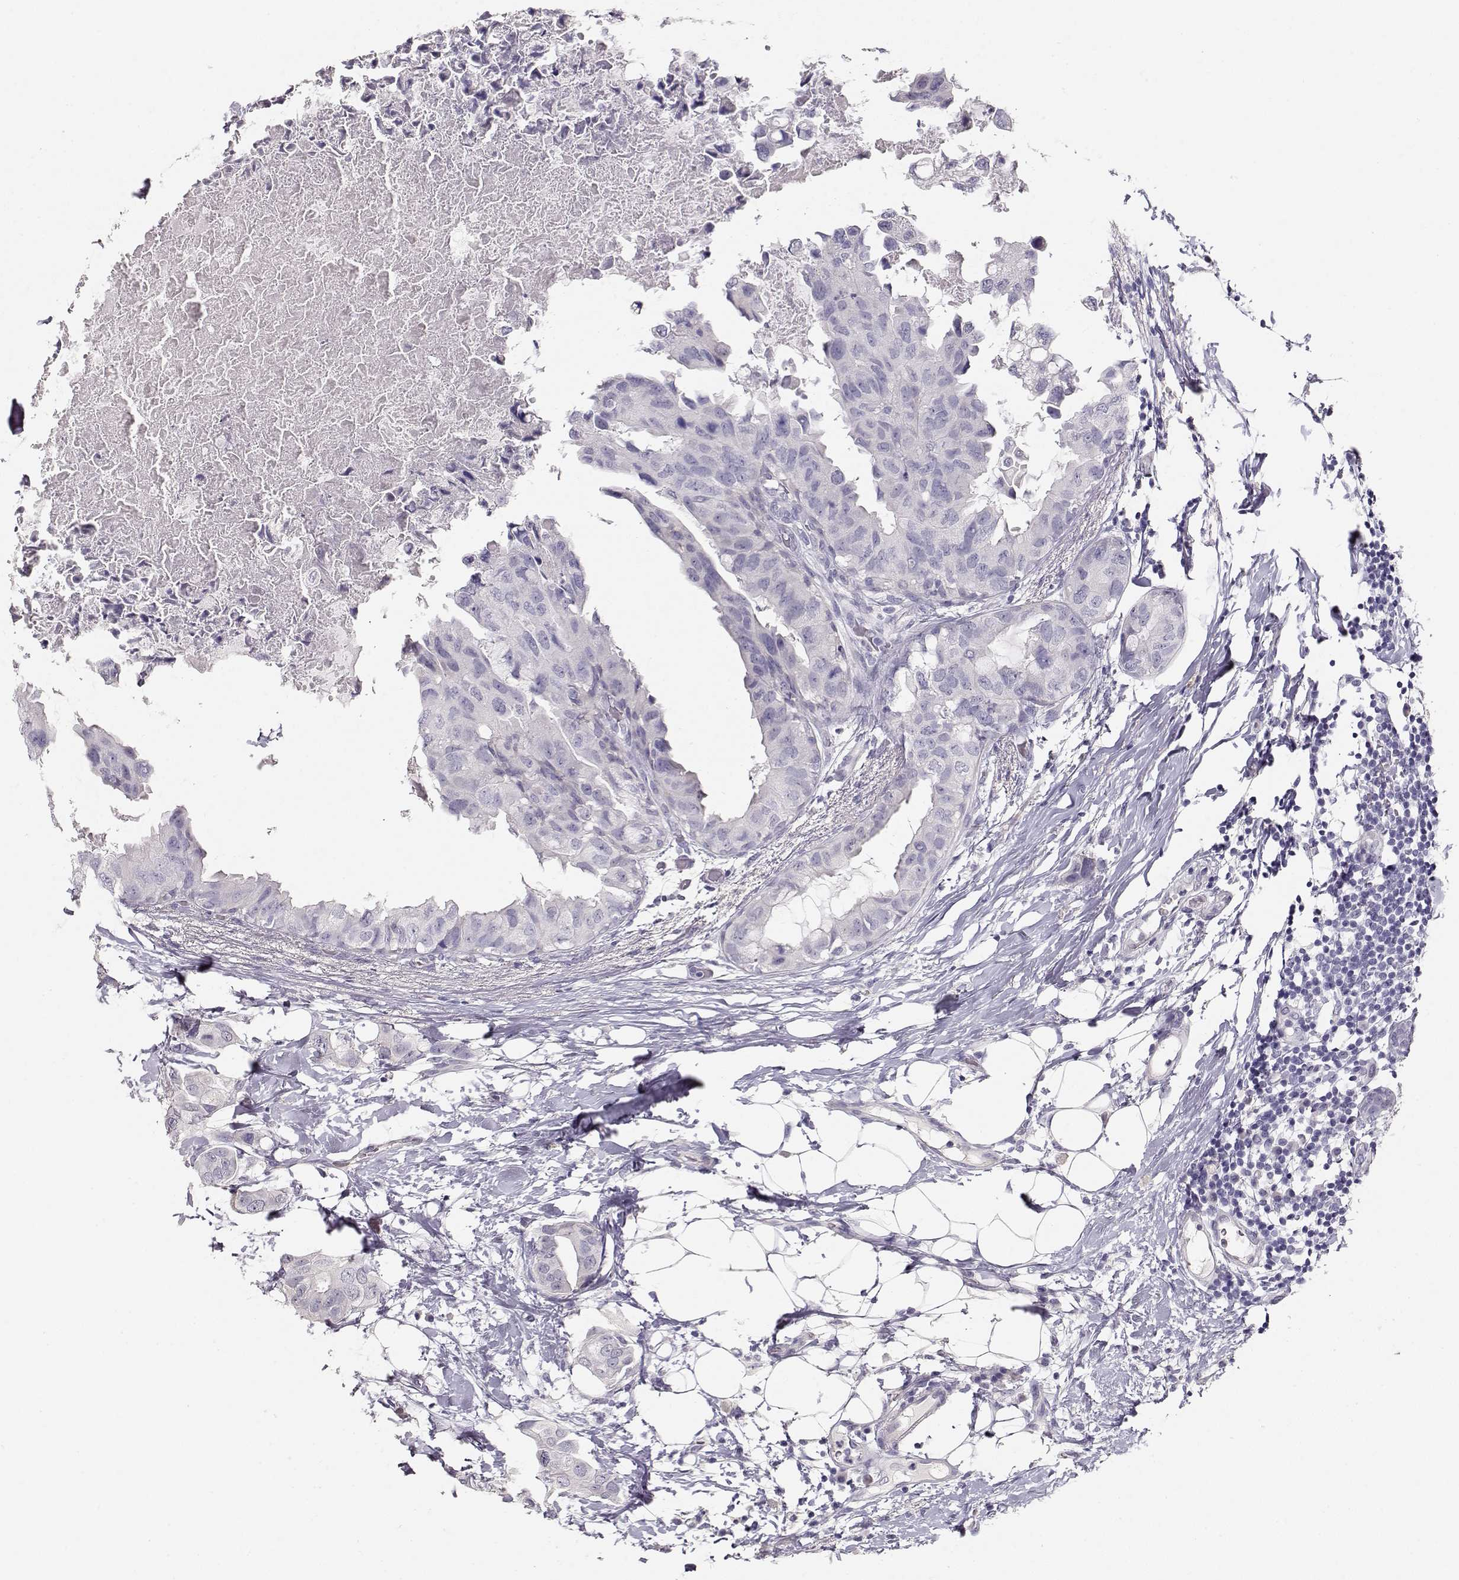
{"staining": {"intensity": "negative", "quantity": "none", "location": "none"}, "tissue": "breast cancer", "cell_type": "Tumor cells", "image_type": "cancer", "snomed": [{"axis": "morphology", "description": "Normal tissue, NOS"}, {"axis": "morphology", "description": "Duct carcinoma"}, {"axis": "topography", "description": "Breast"}], "caption": "Immunohistochemistry of human breast cancer reveals no staining in tumor cells.", "gene": "MAGEC1", "patient": {"sex": "female", "age": 40}}